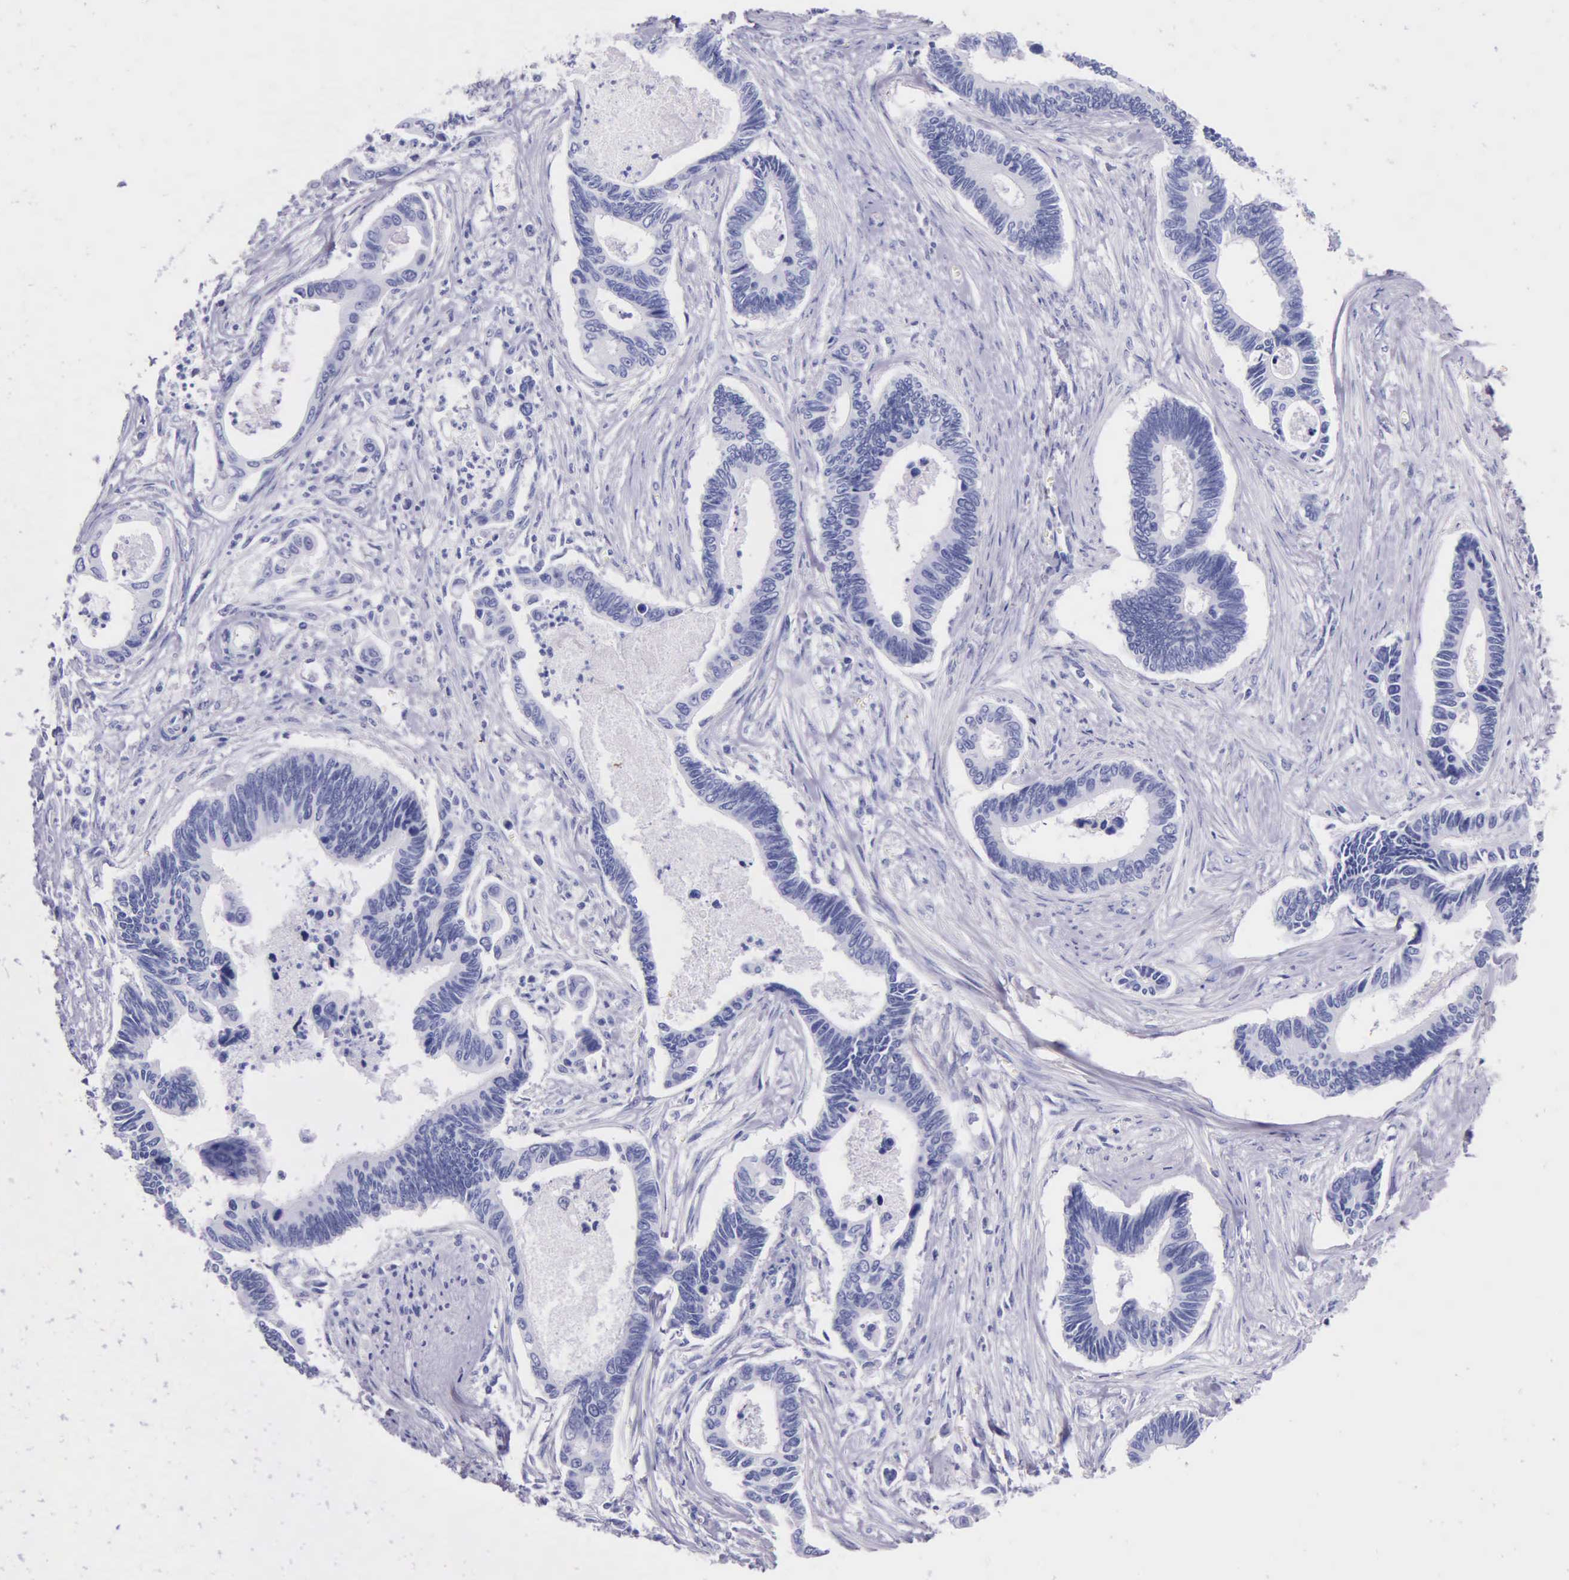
{"staining": {"intensity": "negative", "quantity": "none", "location": "none"}, "tissue": "pancreatic cancer", "cell_type": "Tumor cells", "image_type": "cancer", "snomed": [{"axis": "morphology", "description": "Adenocarcinoma, NOS"}, {"axis": "topography", "description": "Pancreas"}], "caption": "Photomicrograph shows no significant protein staining in tumor cells of adenocarcinoma (pancreatic).", "gene": "KLK3", "patient": {"sex": "female", "age": 70}}